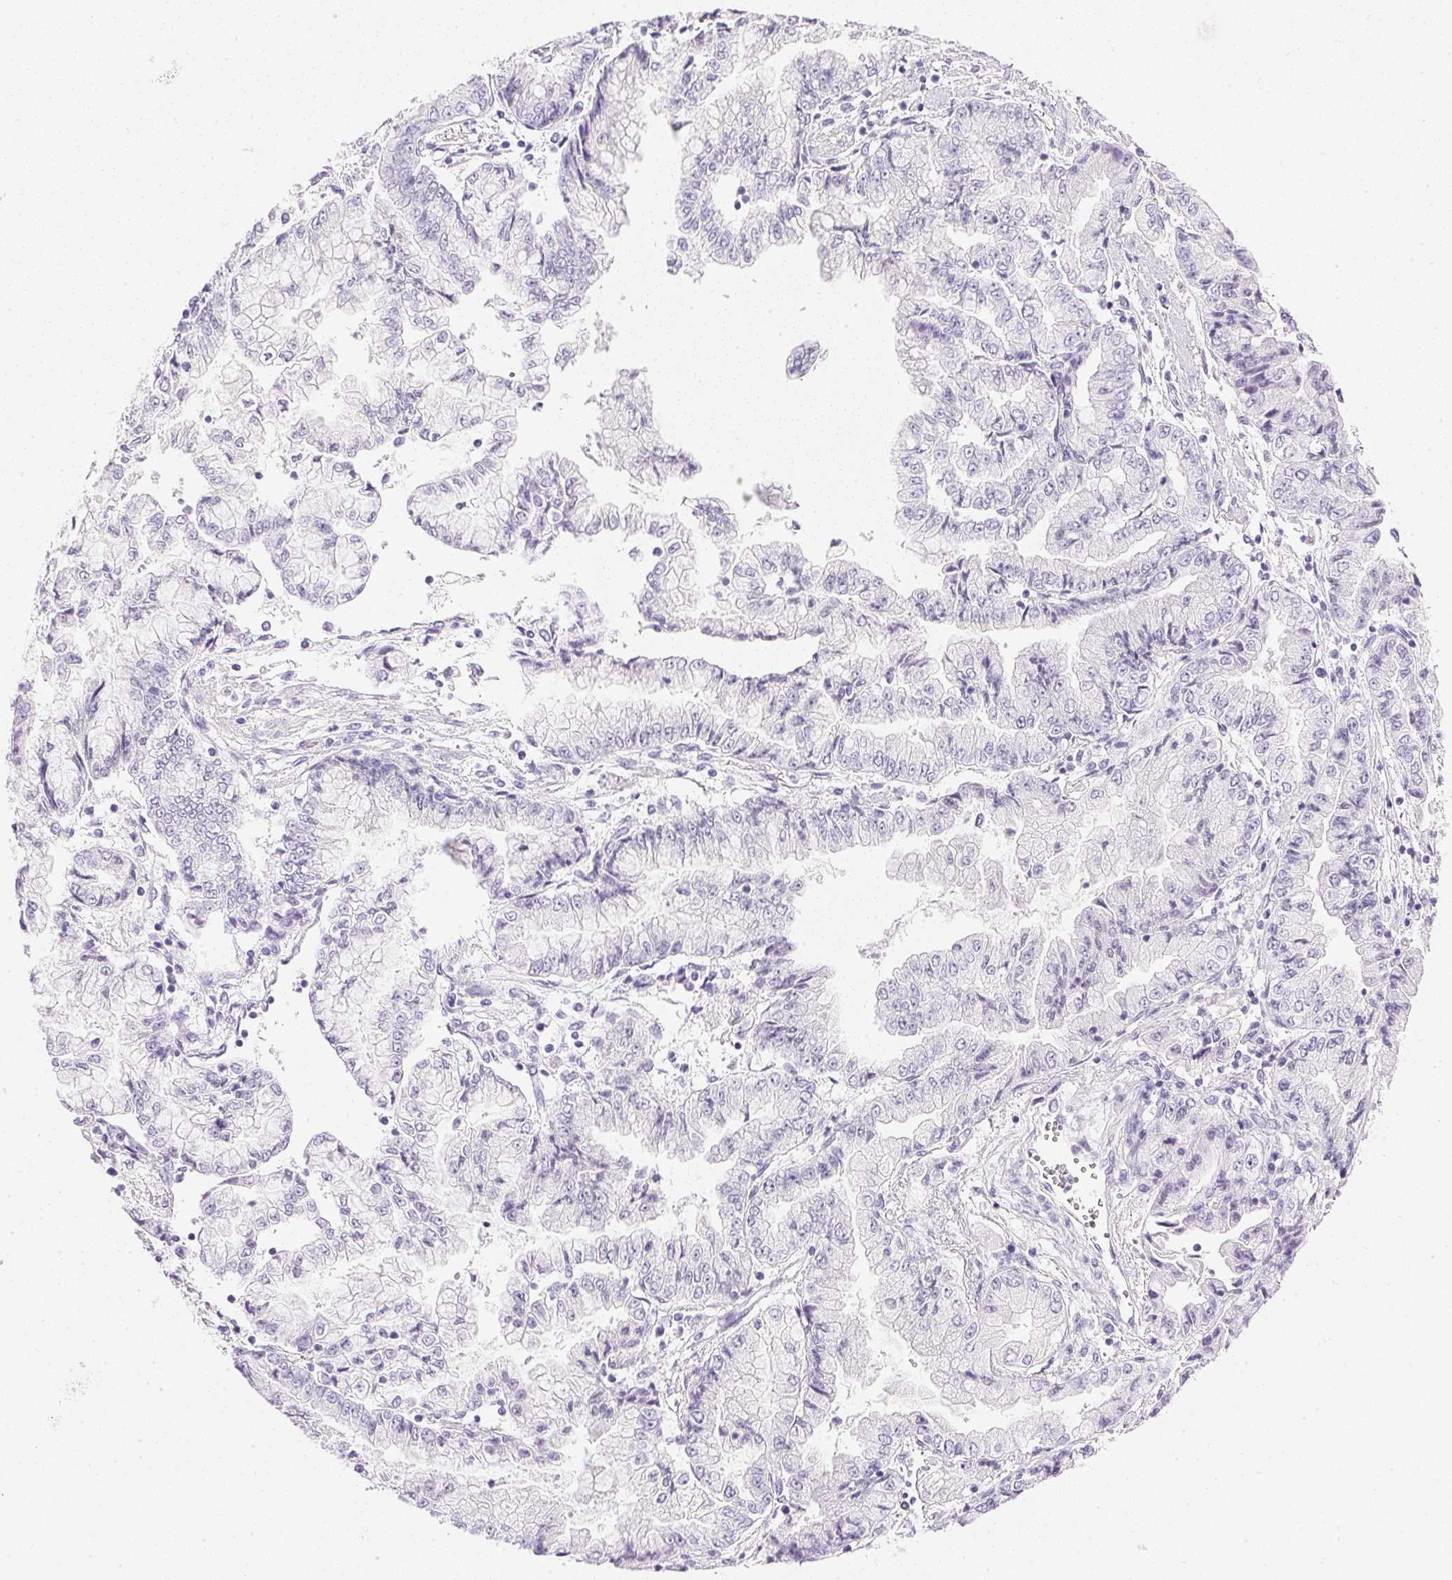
{"staining": {"intensity": "negative", "quantity": "none", "location": "none"}, "tissue": "stomach cancer", "cell_type": "Tumor cells", "image_type": "cancer", "snomed": [{"axis": "morphology", "description": "Adenocarcinoma, NOS"}, {"axis": "topography", "description": "Stomach, upper"}], "caption": "Immunohistochemistry photomicrograph of adenocarcinoma (stomach) stained for a protein (brown), which reveals no expression in tumor cells. (DAB immunohistochemistry visualized using brightfield microscopy, high magnification).", "gene": "CPB1", "patient": {"sex": "female", "age": 74}}